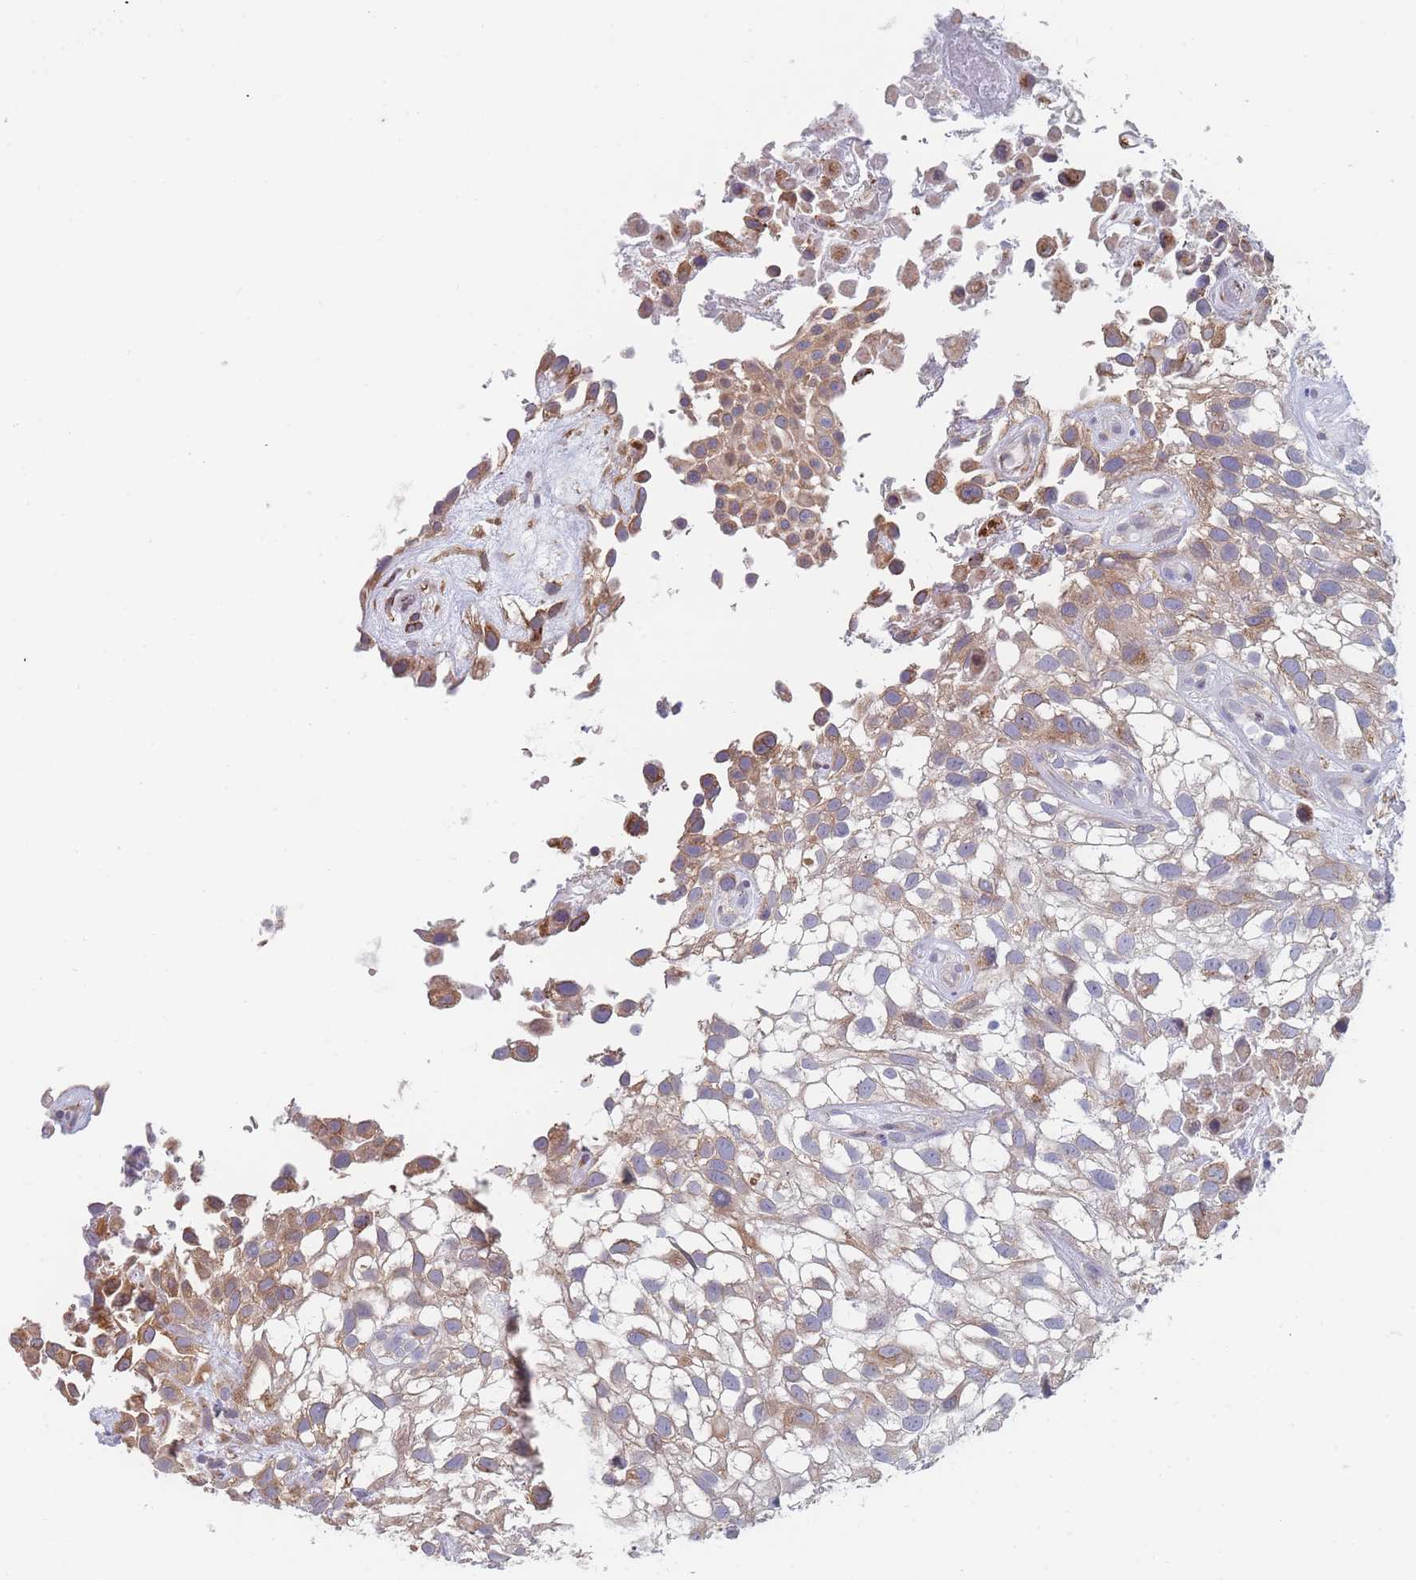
{"staining": {"intensity": "moderate", "quantity": "25%-75%", "location": "cytoplasmic/membranous"}, "tissue": "urothelial cancer", "cell_type": "Tumor cells", "image_type": "cancer", "snomed": [{"axis": "morphology", "description": "Urothelial carcinoma, High grade"}, {"axis": "topography", "description": "Urinary bladder"}], "caption": "A medium amount of moderate cytoplasmic/membranous expression is appreciated in approximately 25%-75% of tumor cells in high-grade urothelial carcinoma tissue. The staining was performed using DAB to visualize the protein expression in brown, while the nuclei were stained in blue with hematoxylin (Magnification: 20x).", "gene": "TMED10", "patient": {"sex": "male", "age": 56}}